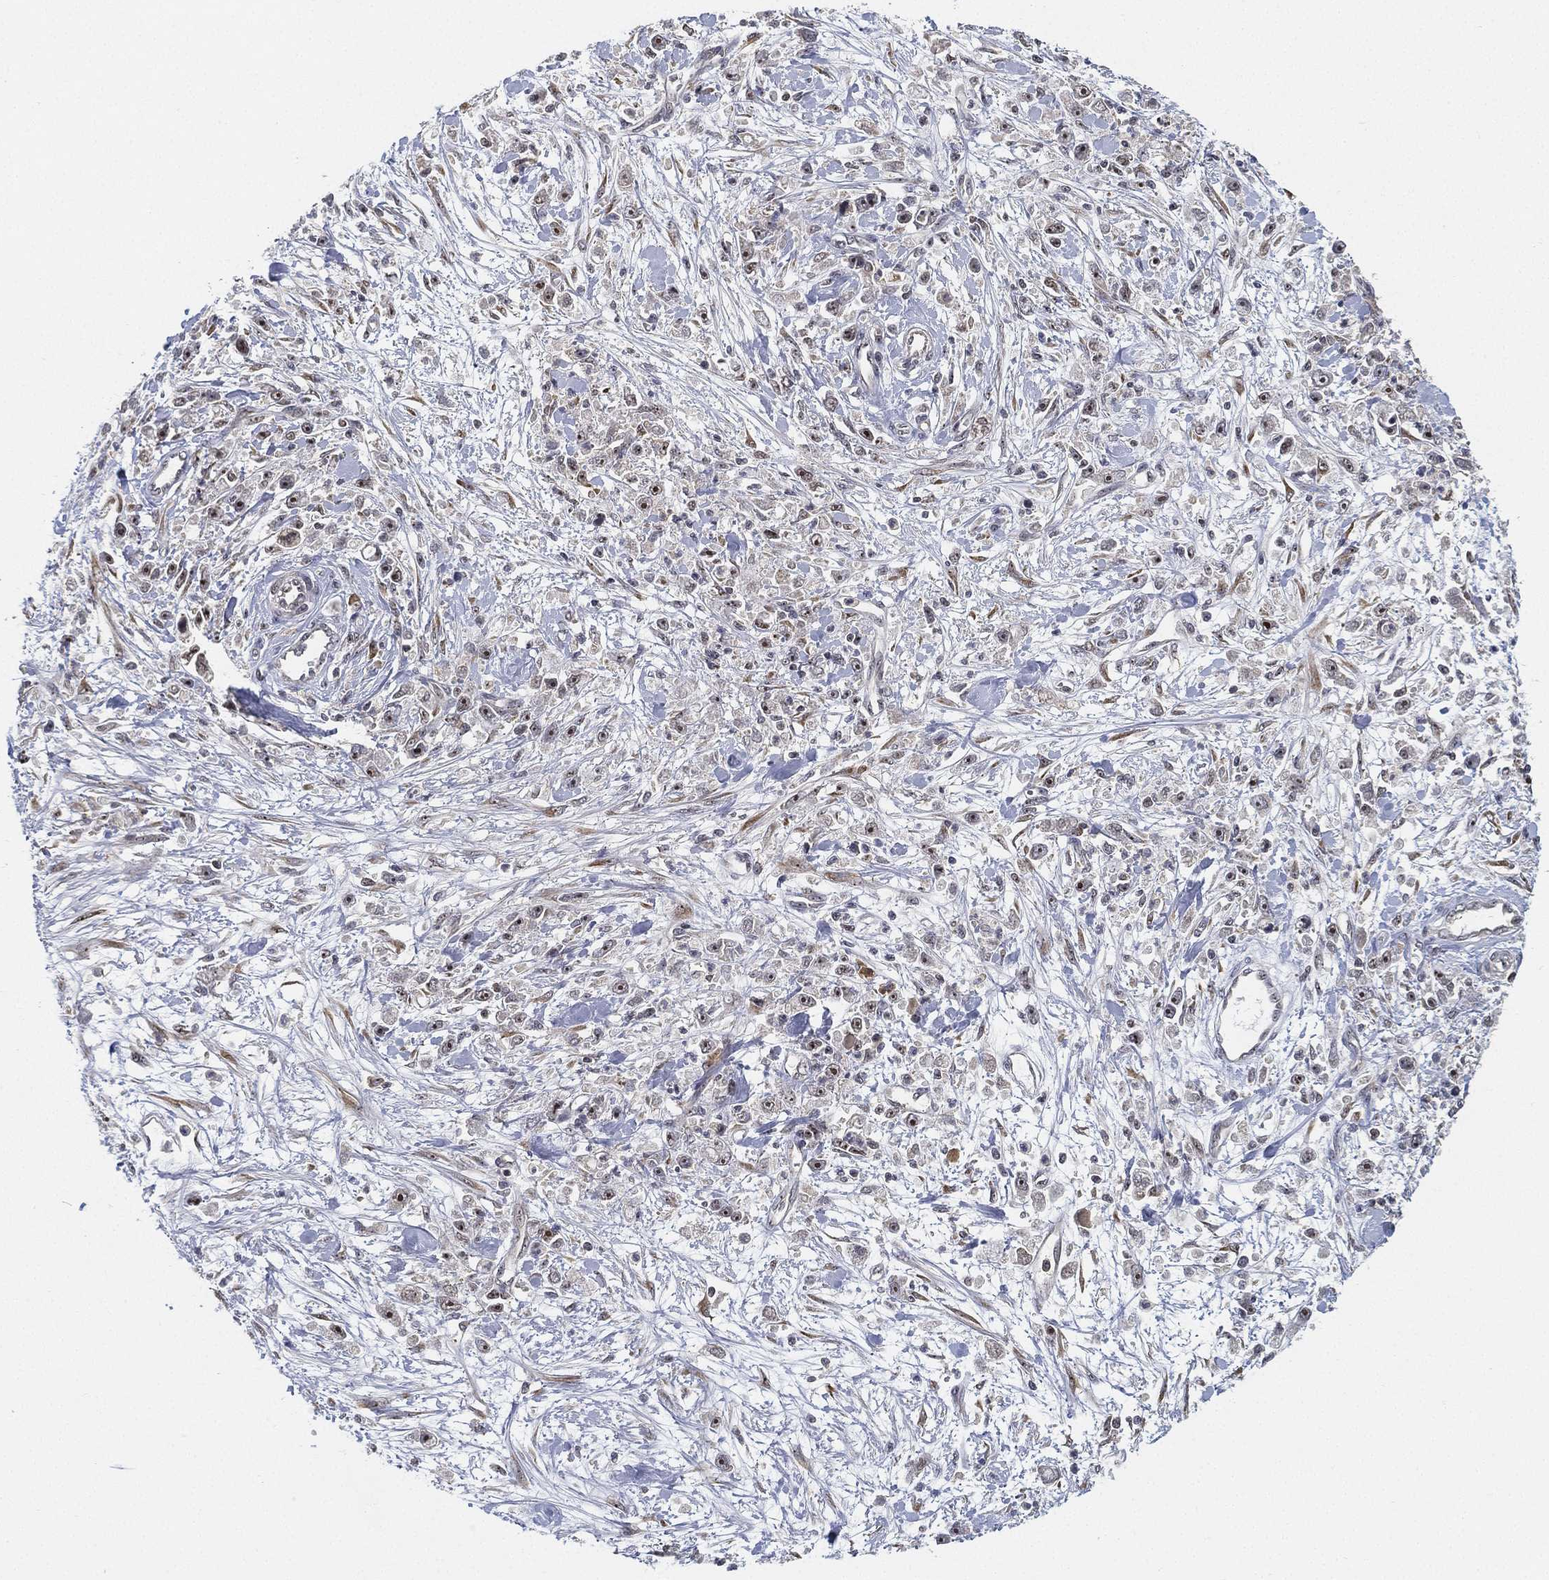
{"staining": {"intensity": "strong", "quantity": "25%-75%", "location": "nuclear"}, "tissue": "stomach cancer", "cell_type": "Tumor cells", "image_type": "cancer", "snomed": [{"axis": "morphology", "description": "Adenocarcinoma, NOS"}, {"axis": "topography", "description": "Stomach"}], "caption": "Tumor cells exhibit strong nuclear expression in approximately 25%-75% of cells in adenocarcinoma (stomach). (Stains: DAB in brown, nuclei in blue, Microscopy: brightfield microscopy at high magnification).", "gene": "PPP1R16B", "patient": {"sex": "female", "age": 59}}